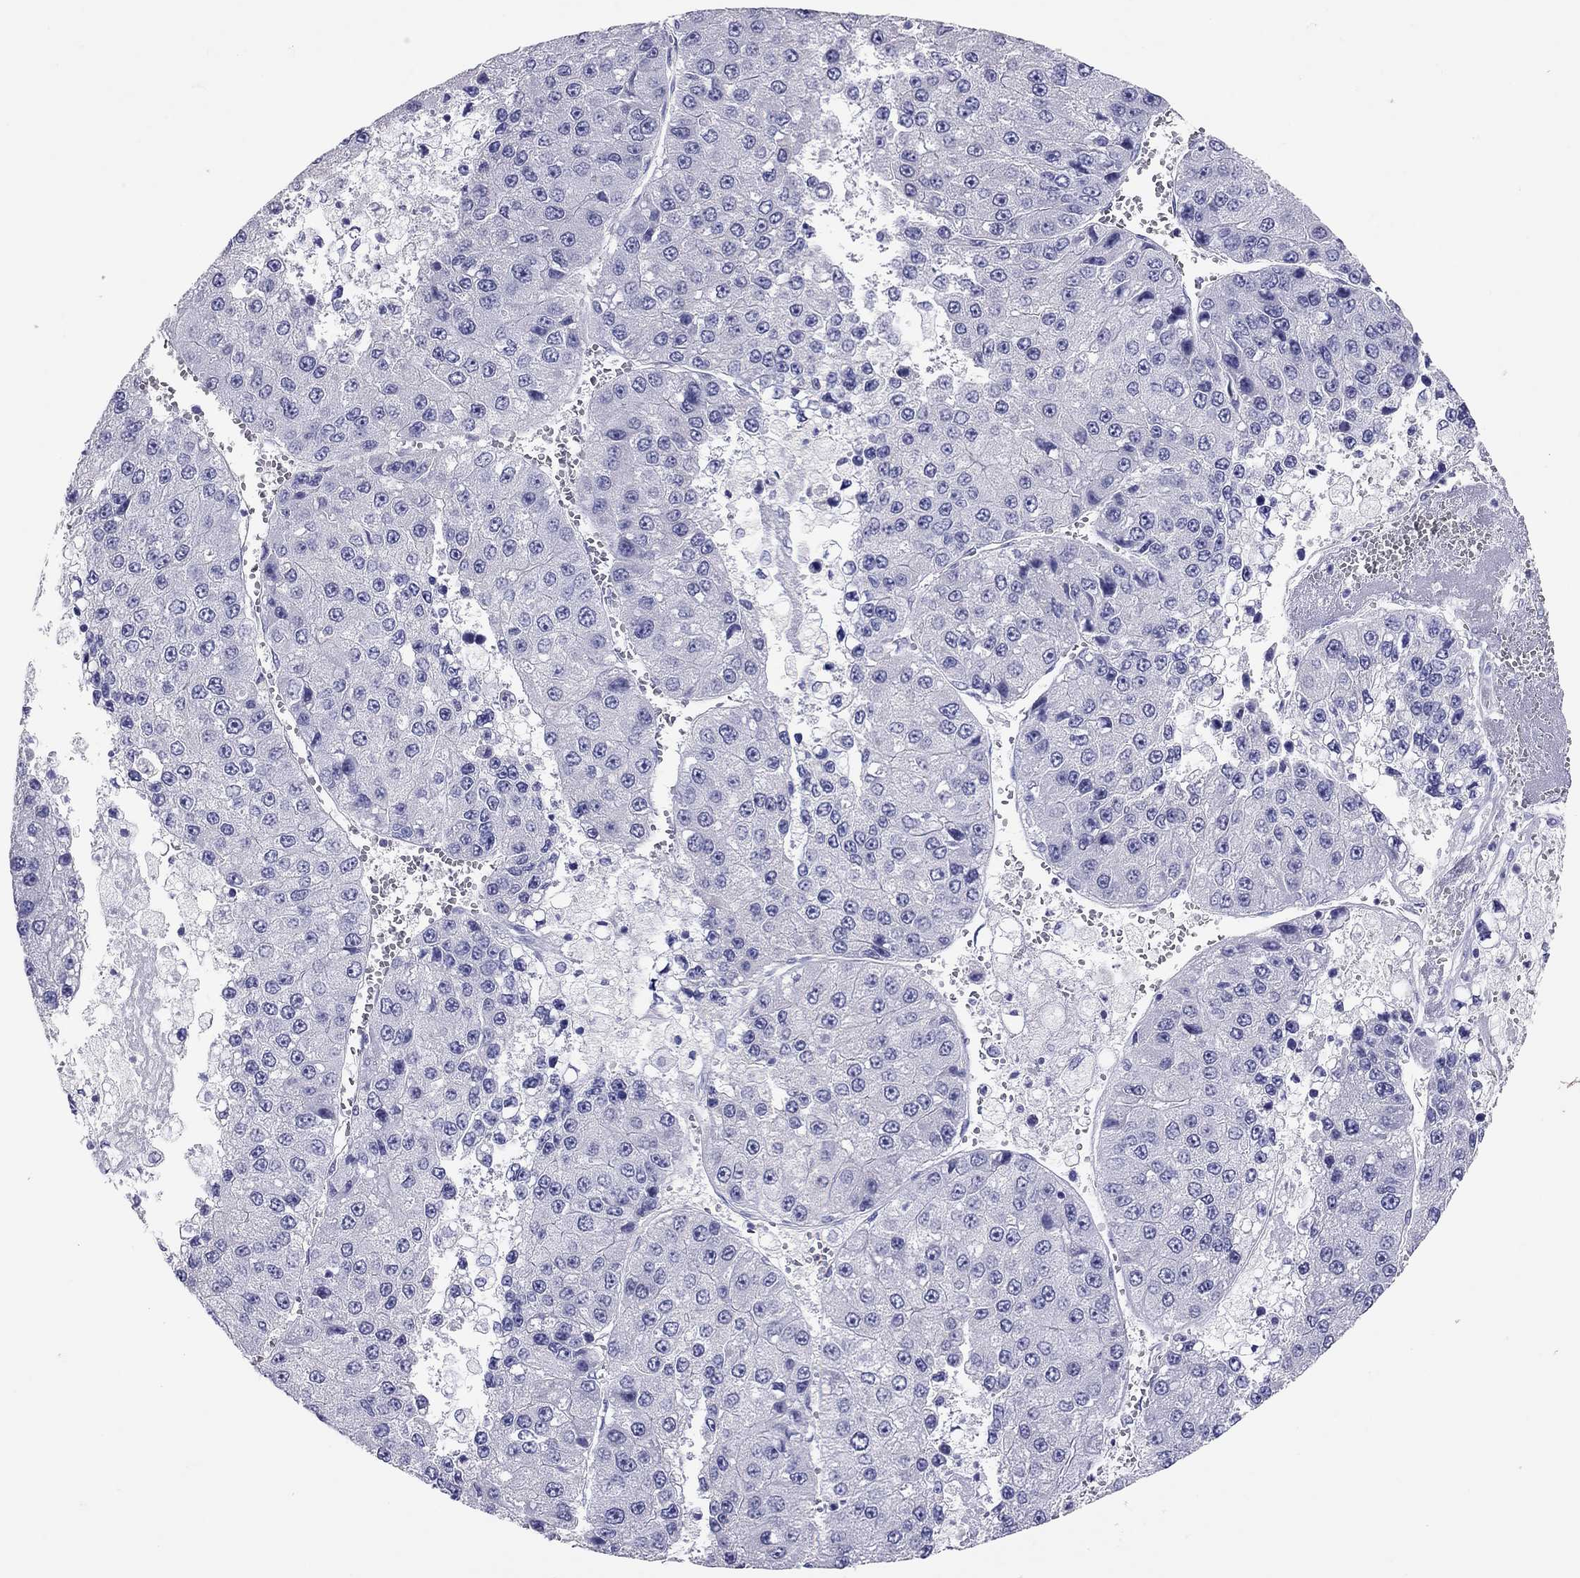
{"staining": {"intensity": "negative", "quantity": "none", "location": "none"}, "tissue": "liver cancer", "cell_type": "Tumor cells", "image_type": "cancer", "snomed": [{"axis": "morphology", "description": "Carcinoma, Hepatocellular, NOS"}, {"axis": "topography", "description": "Liver"}], "caption": "High power microscopy image of an IHC histopathology image of liver hepatocellular carcinoma, revealing no significant expression in tumor cells.", "gene": "CALHM1", "patient": {"sex": "female", "age": 73}}